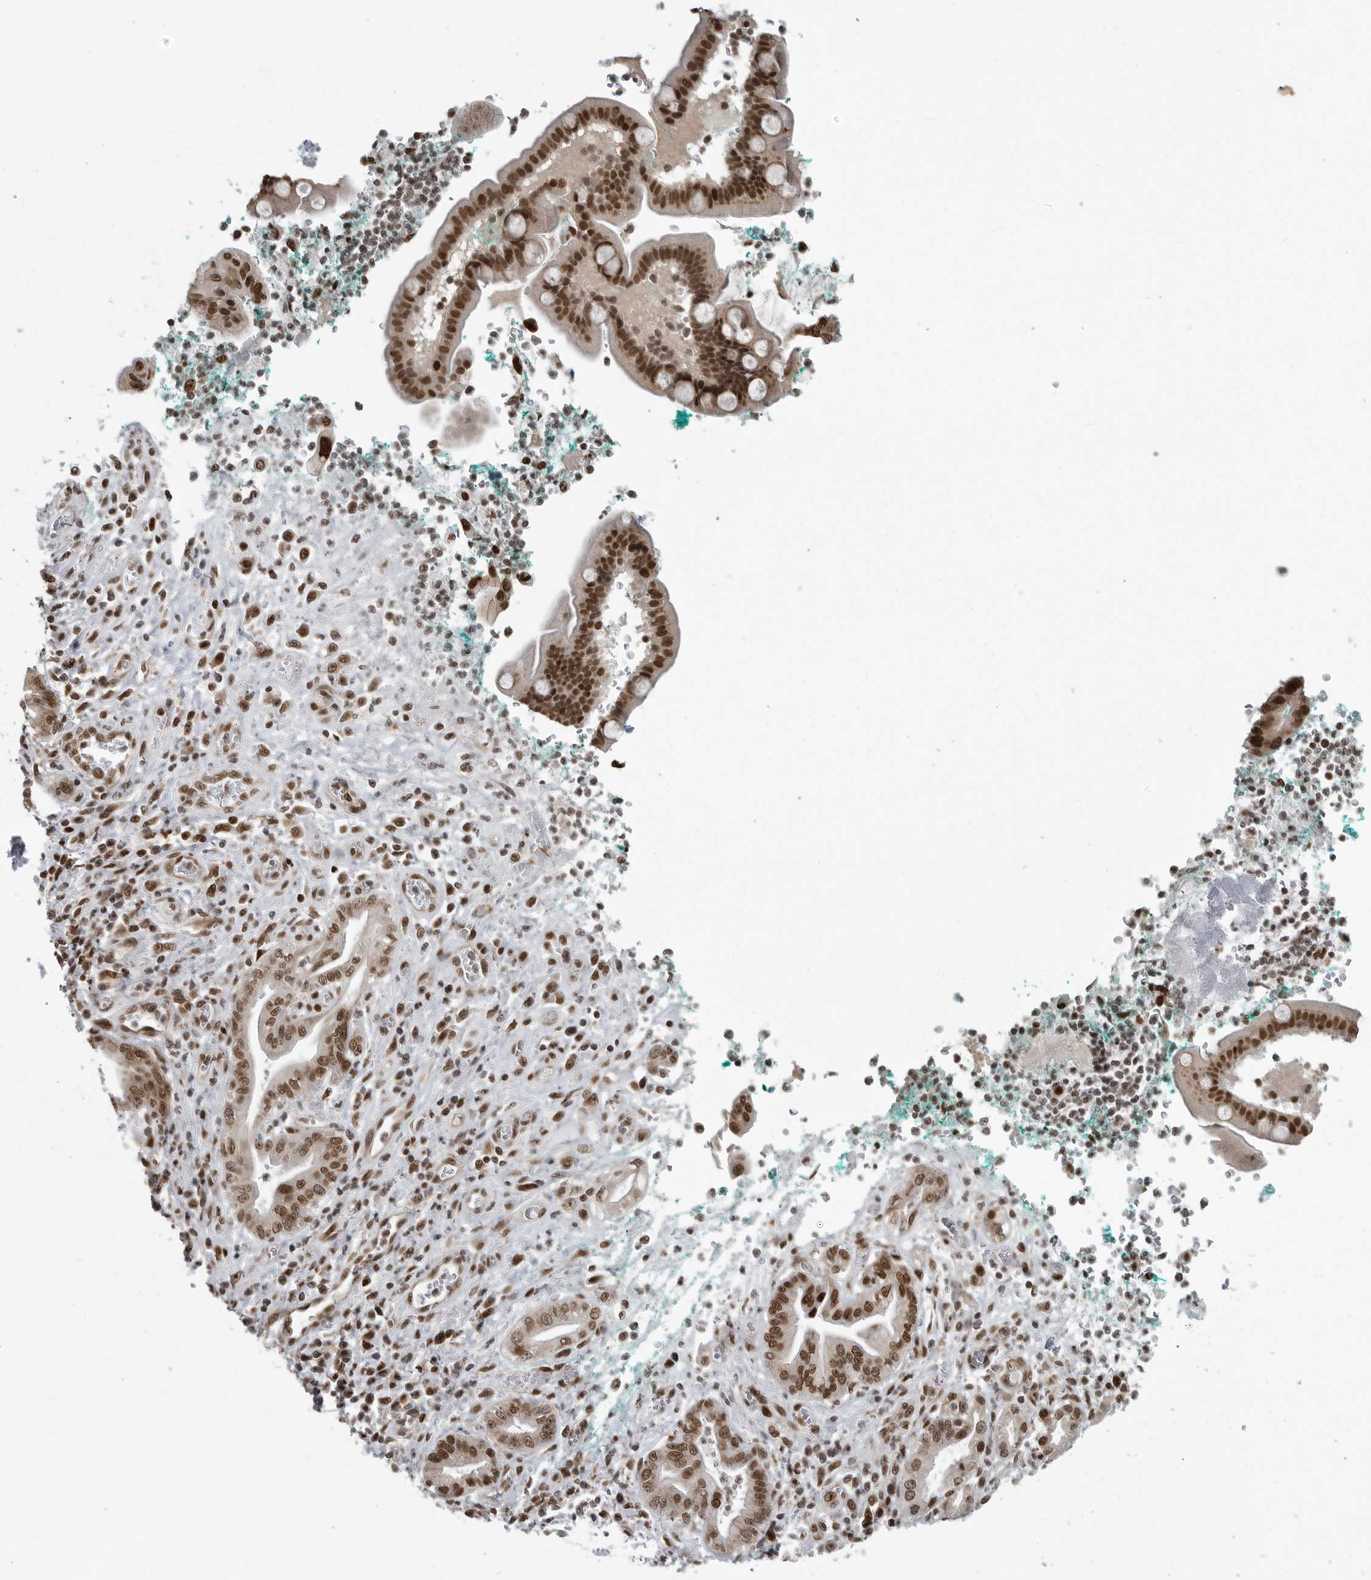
{"staining": {"intensity": "strong", "quantity": ">75%", "location": "nuclear"}, "tissue": "pancreatic cancer", "cell_type": "Tumor cells", "image_type": "cancer", "snomed": [{"axis": "morphology", "description": "Adenocarcinoma, NOS"}, {"axis": "topography", "description": "Pancreas"}], "caption": "DAB immunohistochemical staining of pancreatic cancer (adenocarcinoma) exhibits strong nuclear protein expression in approximately >75% of tumor cells.", "gene": "YAF2", "patient": {"sex": "male", "age": 78}}